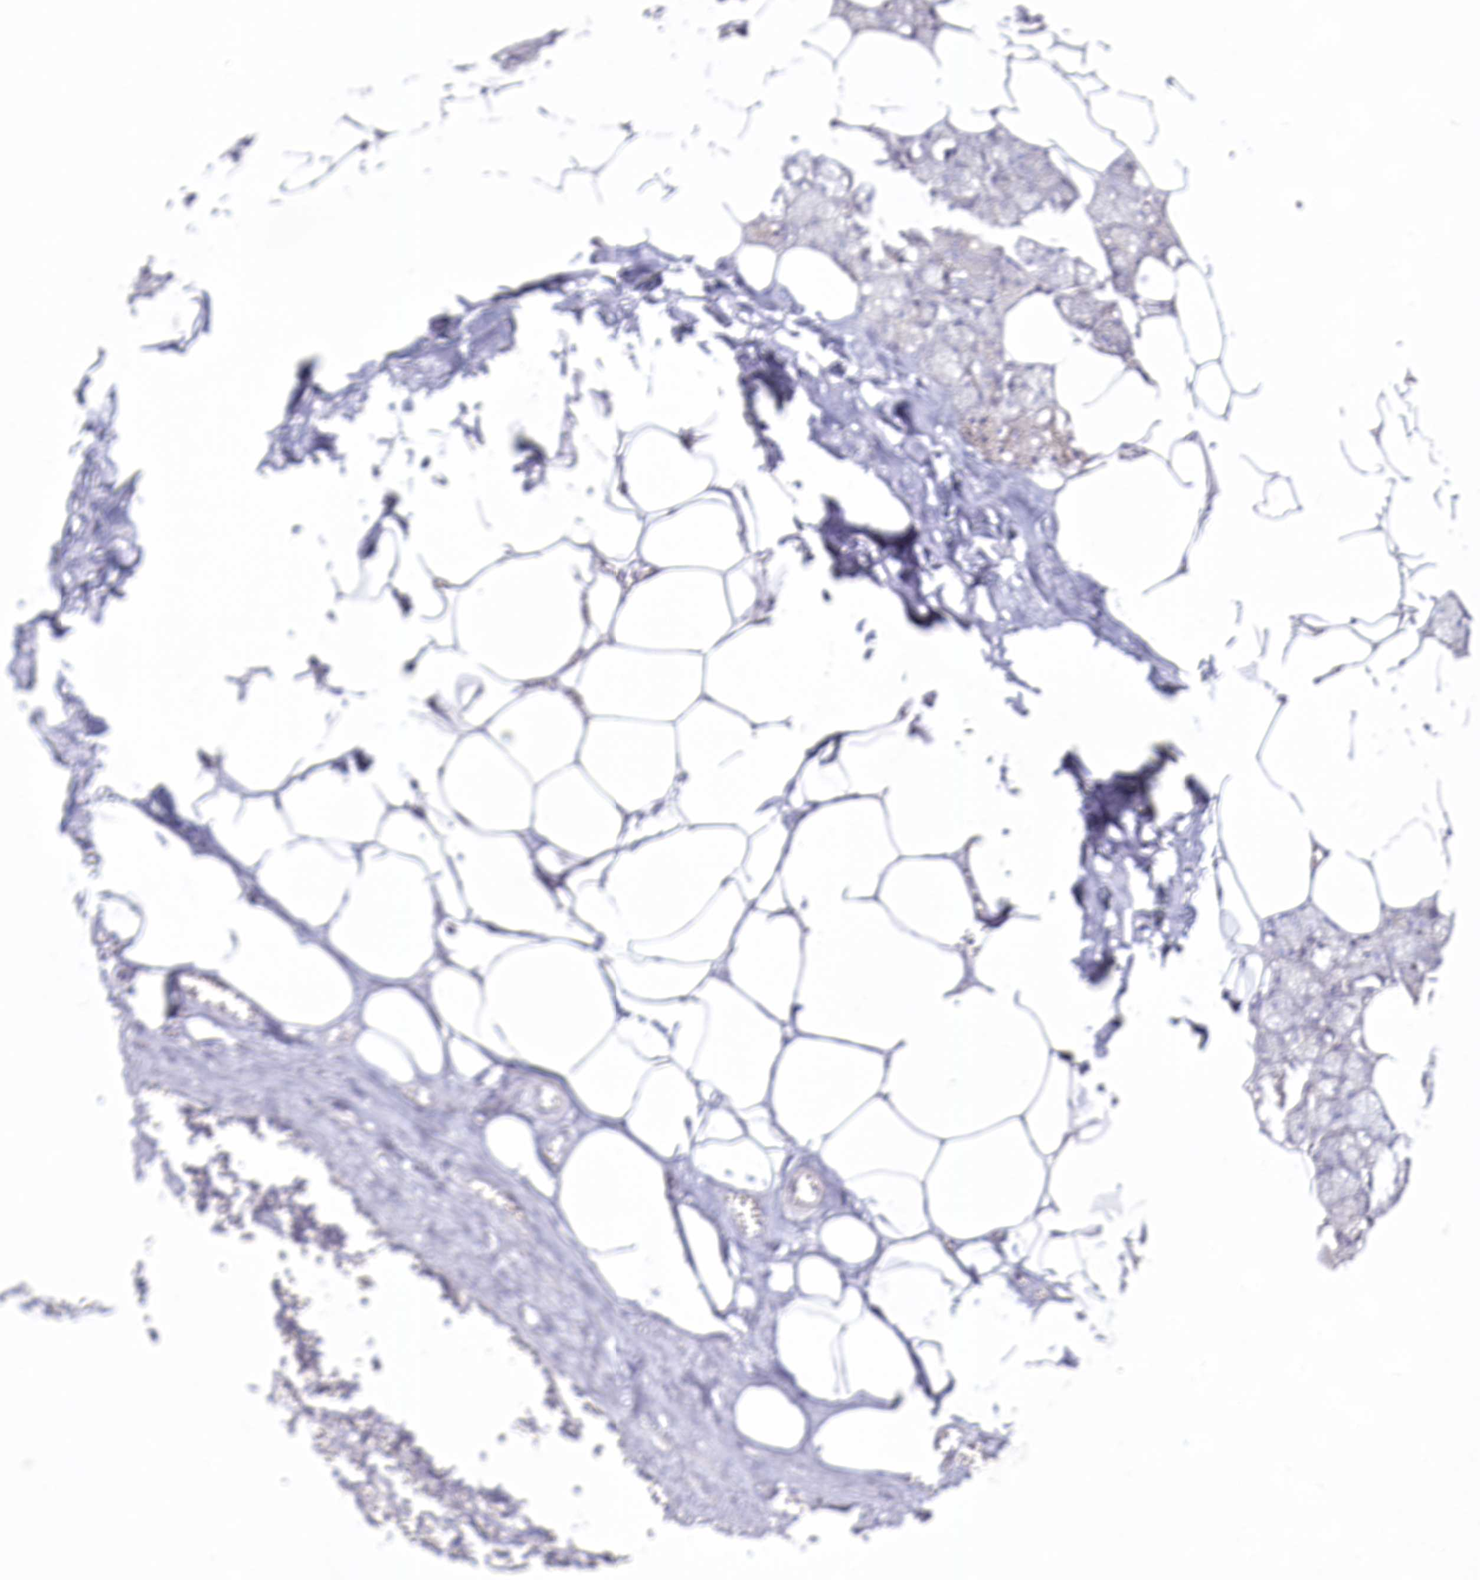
{"staining": {"intensity": "negative", "quantity": "none", "location": "none"}, "tissue": "salivary gland", "cell_type": "Glandular cells", "image_type": "normal", "snomed": [{"axis": "morphology", "description": "Normal tissue, NOS"}, {"axis": "topography", "description": "Salivary gland"}], "caption": "Glandular cells are negative for protein expression in unremarkable human salivary gland. (DAB IHC with hematoxylin counter stain).", "gene": "SPINK13", "patient": {"sex": "male", "age": 62}}